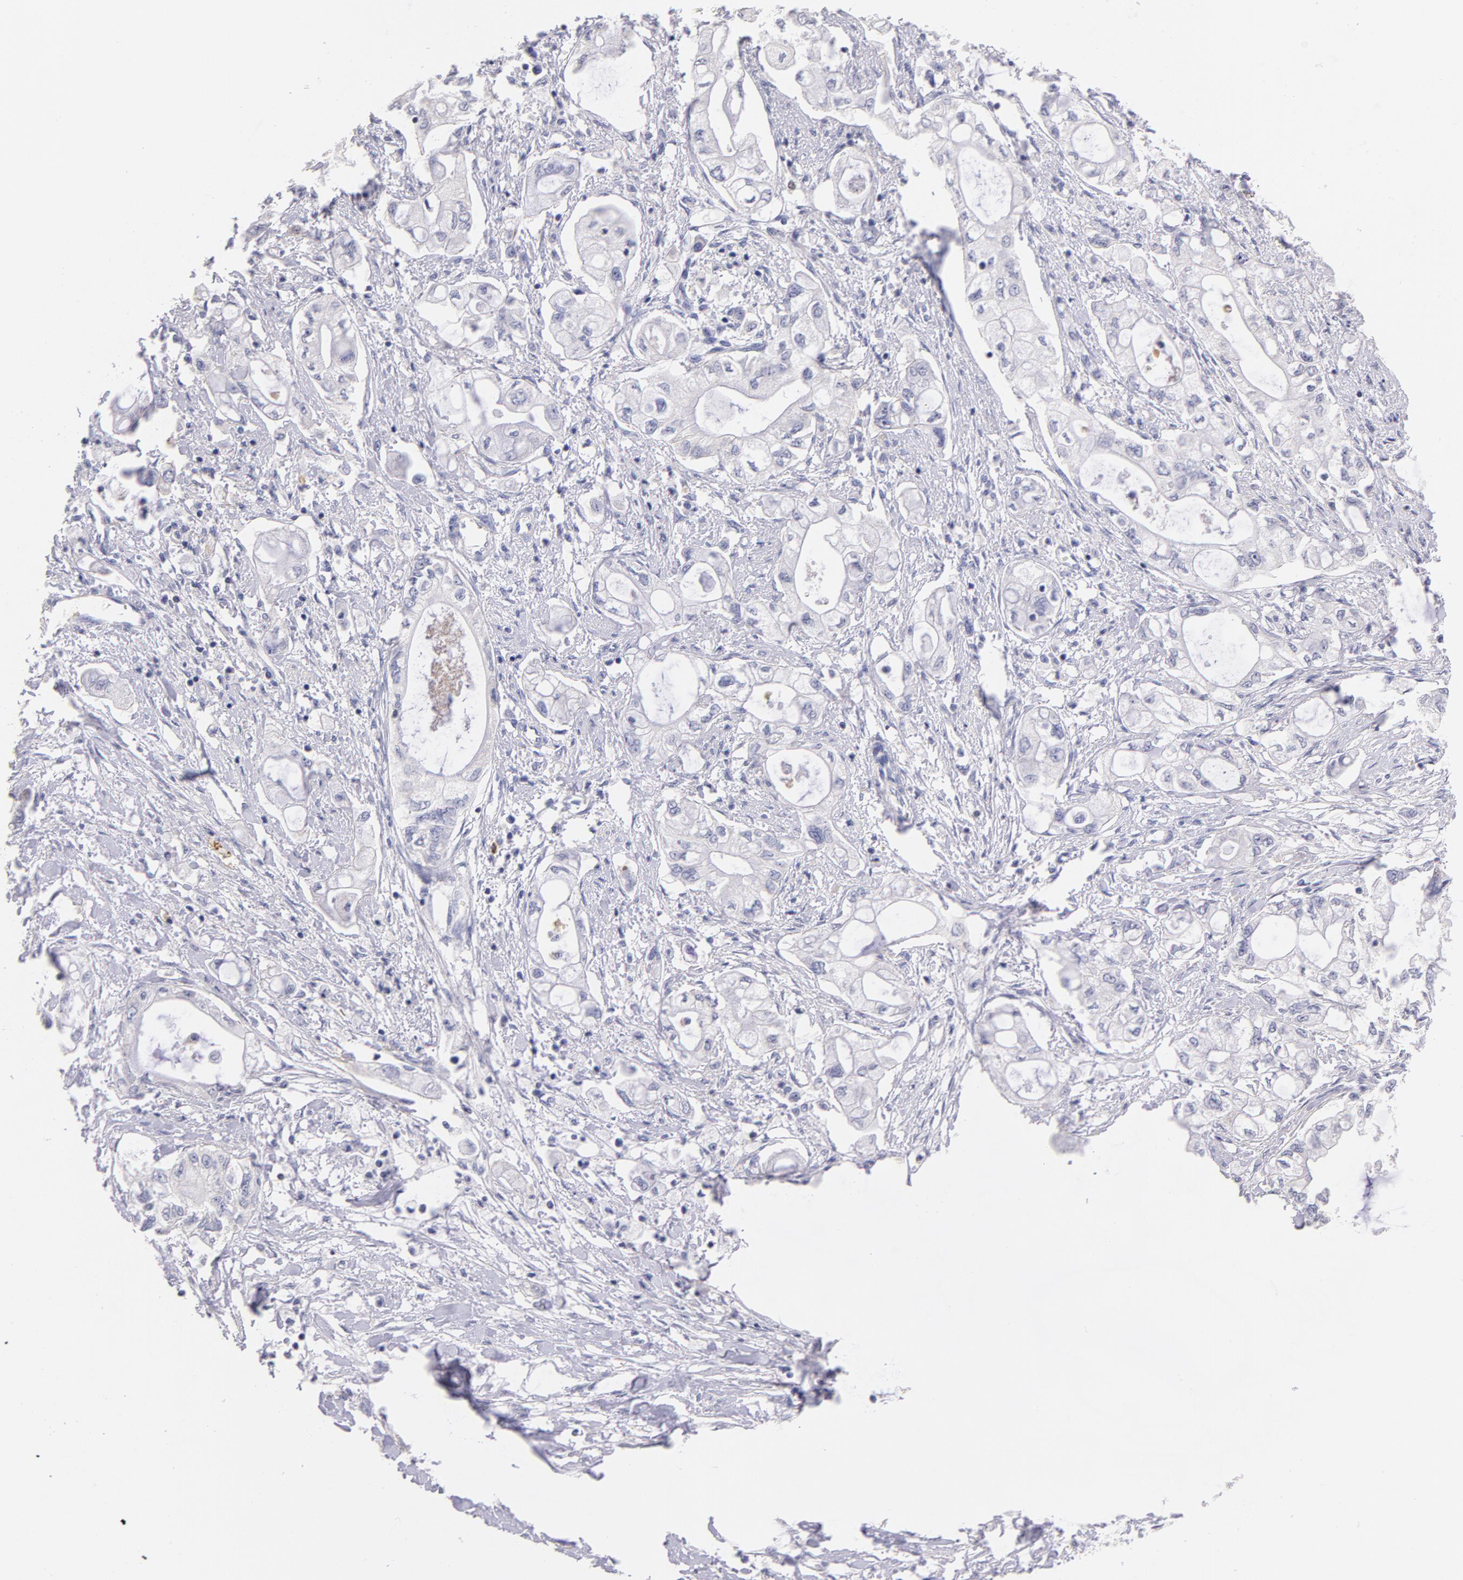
{"staining": {"intensity": "negative", "quantity": "none", "location": "none"}, "tissue": "pancreatic cancer", "cell_type": "Tumor cells", "image_type": "cancer", "snomed": [{"axis": "morphology", "description": "Adenocarcinoma, NOS"}, {"axis": "topography", "description": "Pancreas"}], "caption": "IHC micrograph of human pancreatic cancer stained for a protein (brown), which demonstrates no staining in tumor cells.", "gene": "CD44", "patient": {"sex": "male", "age": 79}}